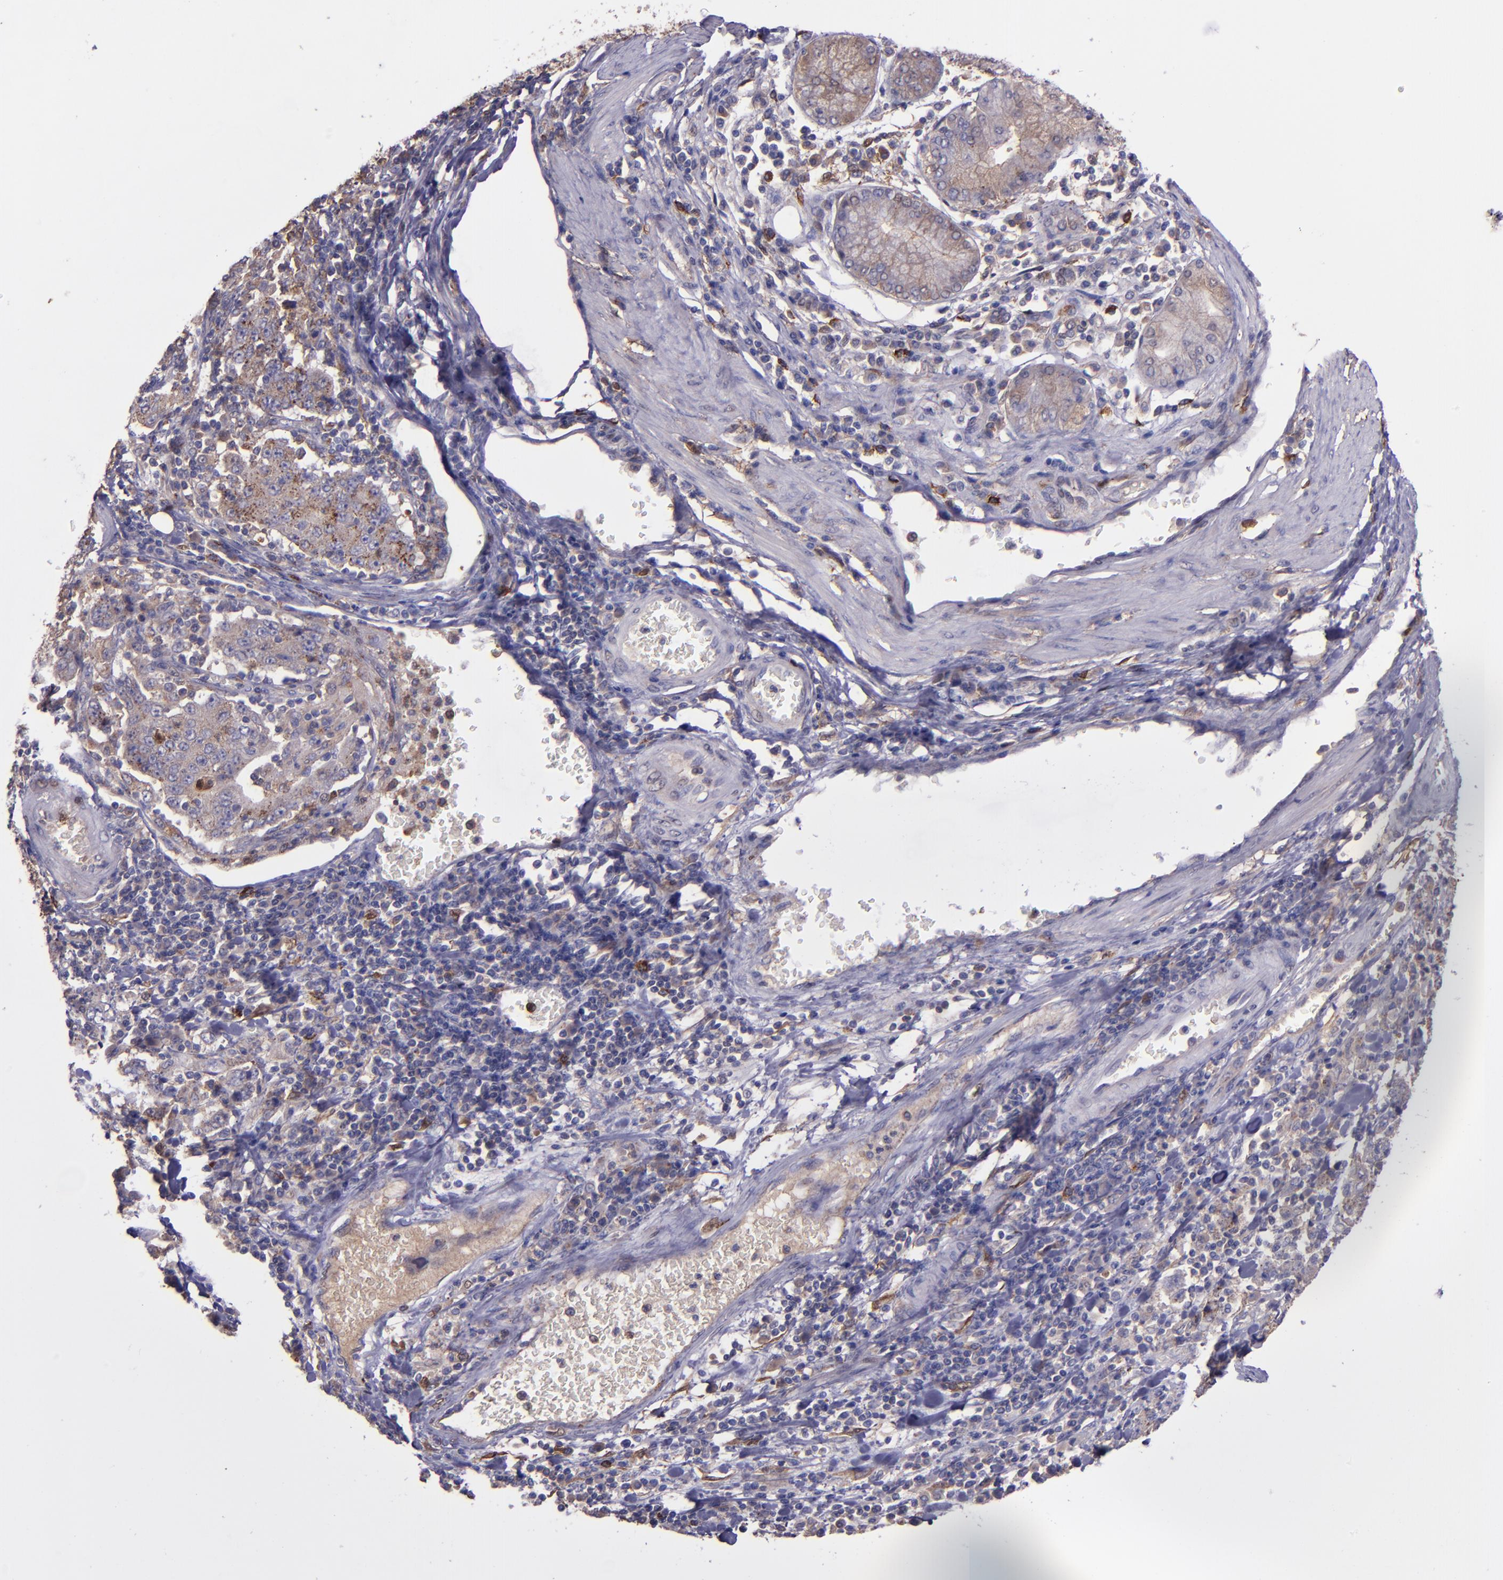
{"staining": {"intensity": "weak", "quantity": ">75%", "location": "cytoplasmic/membranous"}, "tissue": "stomach cancer", "cell_type": "Tumor cells", "image_type": "cancer", "snomed": [{"axis": "morphology", "description": "Normal tissue, NOS"}, {"axis": "morphology", "description": "Adenocarcinoma, NOS"}, {"axis": "topography", "description": "Stomach, upper"}, {"axis": "topography", "description": "Stomach"}], "caption": "Protein expression analysis of stomach cancer (adenocarcinoma) exhibits weak cytoplasmic/membranous staining in about >75% of tumor cells.", "gene": "WASHC1", "patient": {"sex": "male", "age": 59}}